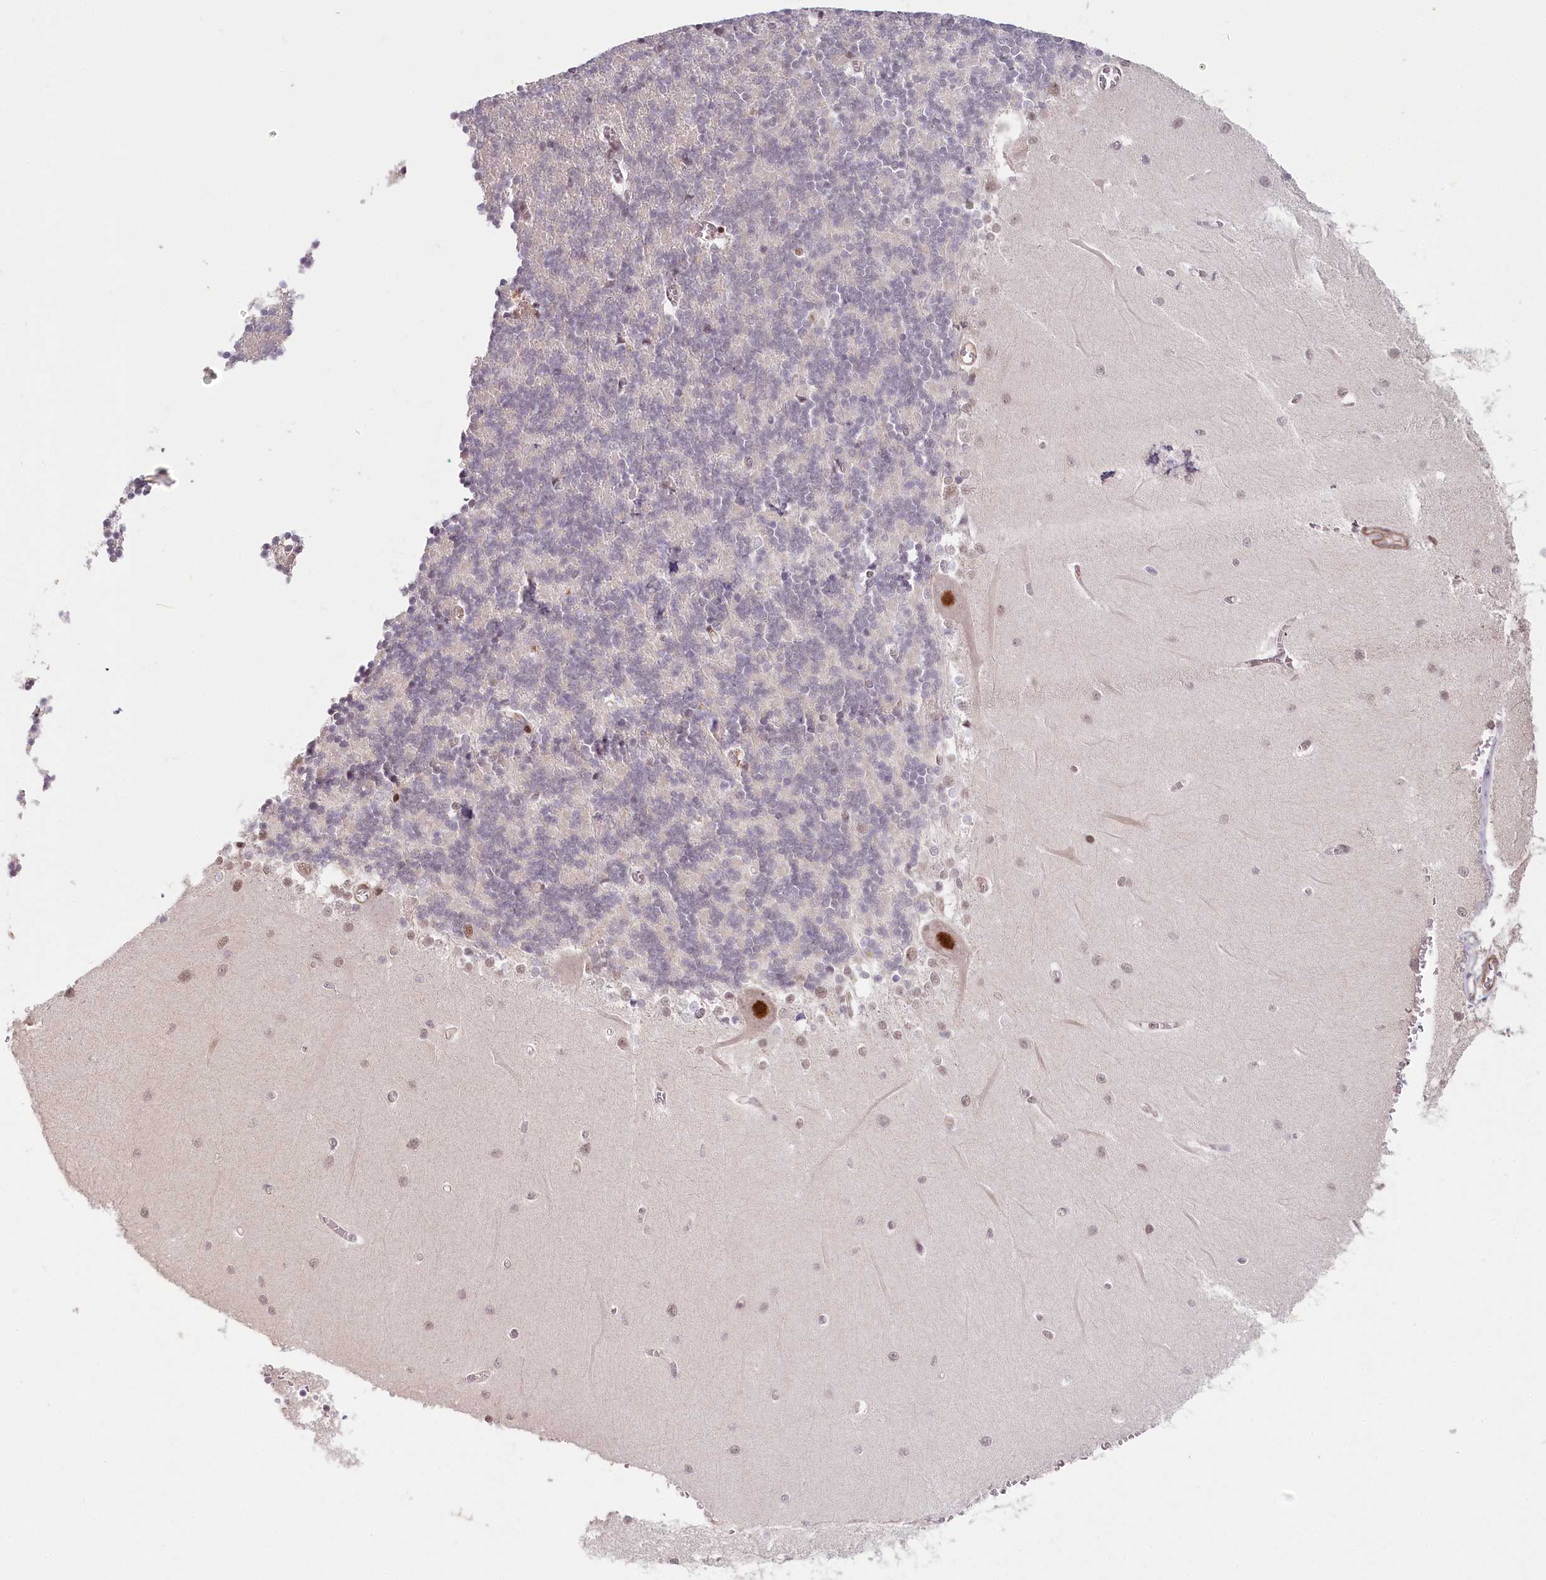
{"staining": {"intensity": "negative", "quantity": "none", "location": "none"}, "tissue": "cerebellum", "cell_type": "Cells in granular layer", "image_type": "normal", "snomed": [{"axis": "morphology", "description": "Normal tissue, NOS"}, {"axis": "topography", "description": "Cerebellum"}], "caption": "Immunohistochemical staining of benign human cerebellum demonstrates no significant positivity in cells in granular layer.", "gene": "FAM204A", "patient": {"sex": "male", "age": 37}}